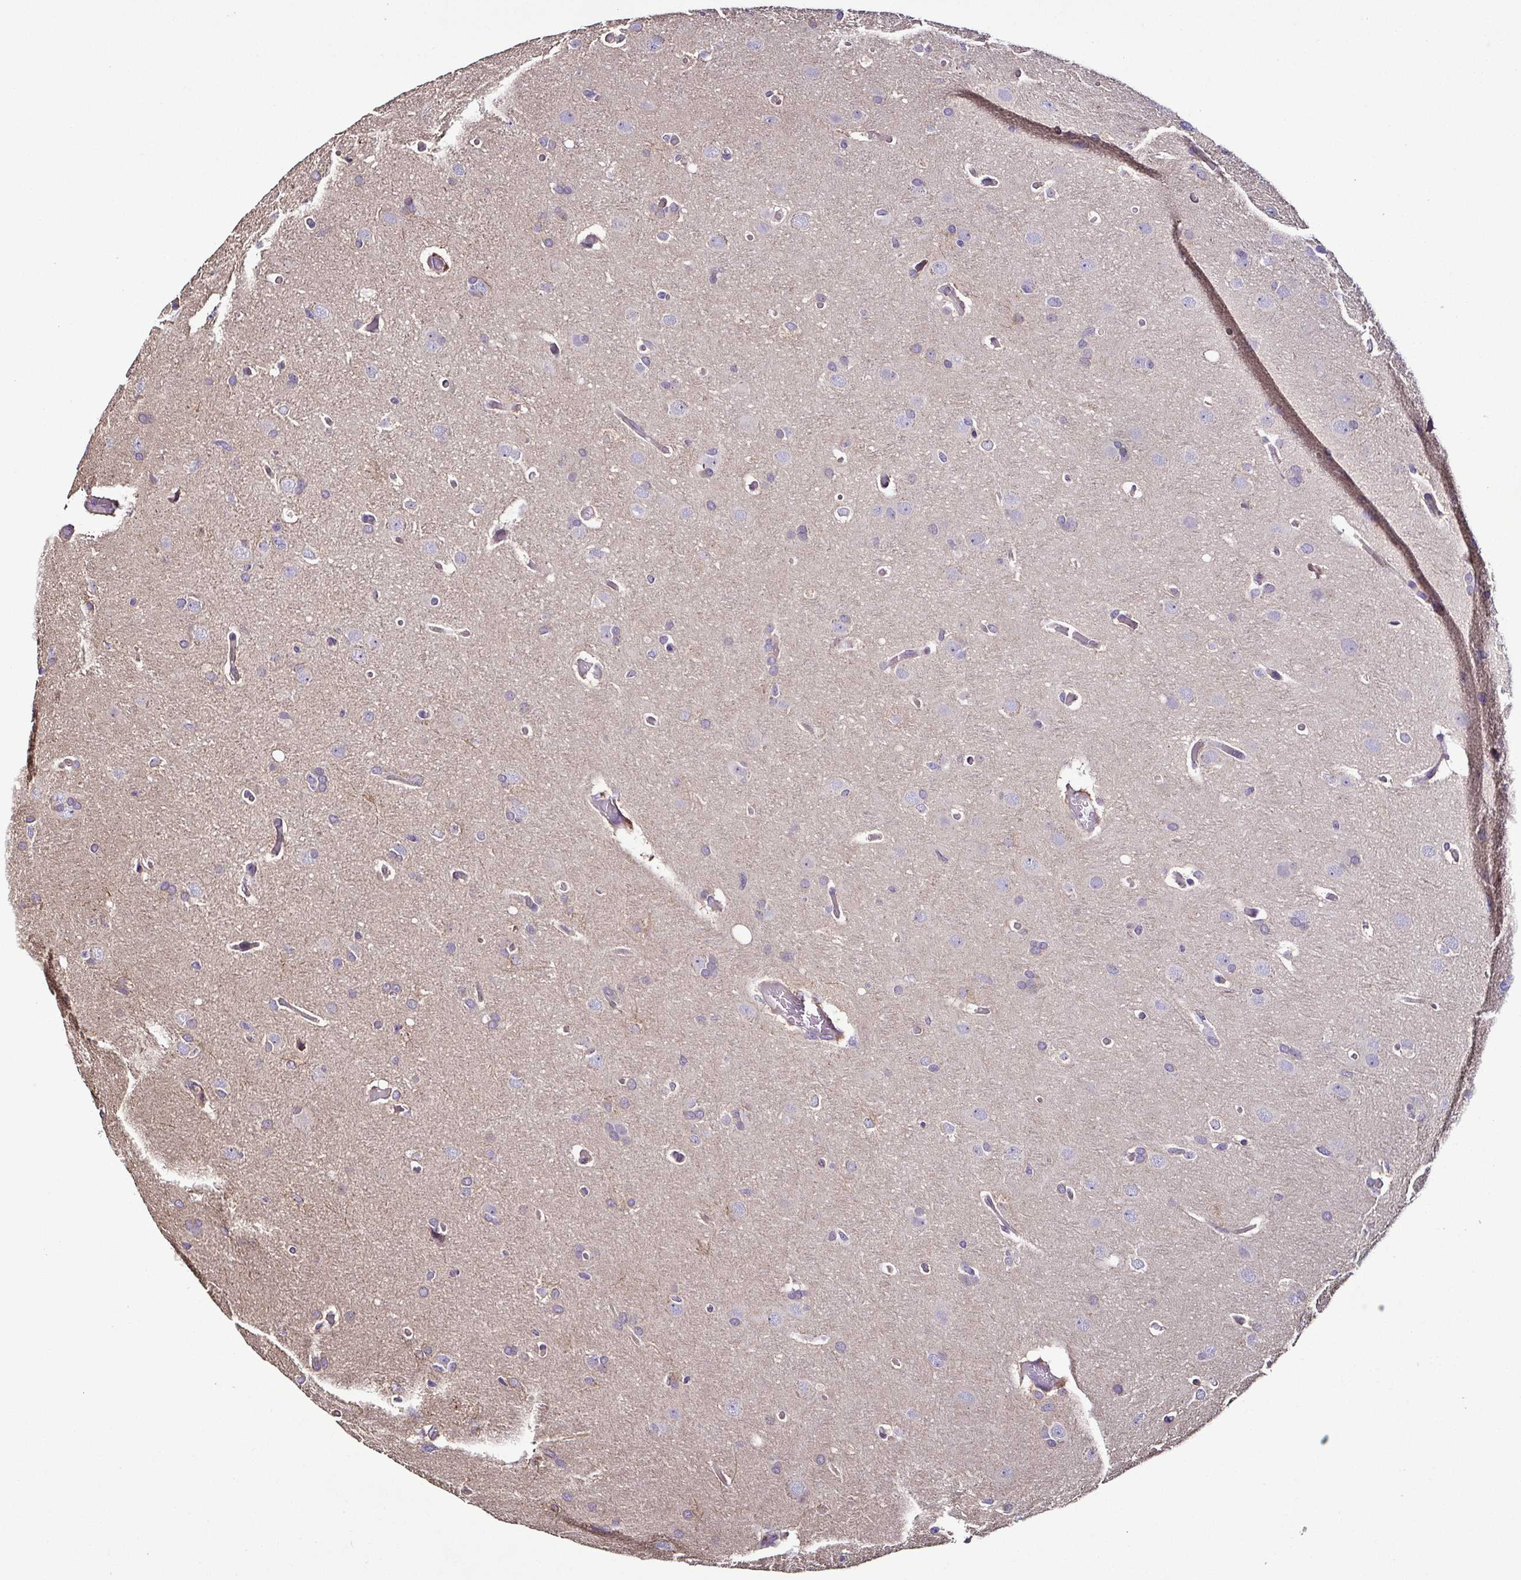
{"staining": {"intensity": "negative", "quantity": "none", "location": "none"}, "tissue": "glioma", "cell_type": "Tumor cells", "image_type": "cancer", "snomed": [{"axis": "morphology", "description": "Glioma, malignant, High grade"}, {"axis": "topography", "description": "Brain"}], "caption": "Immunohistochemistry of human glioma displays no positivity in tumor cells.", "gene": "LMOD2", "patient": {"sex": "male", "age": 53}}